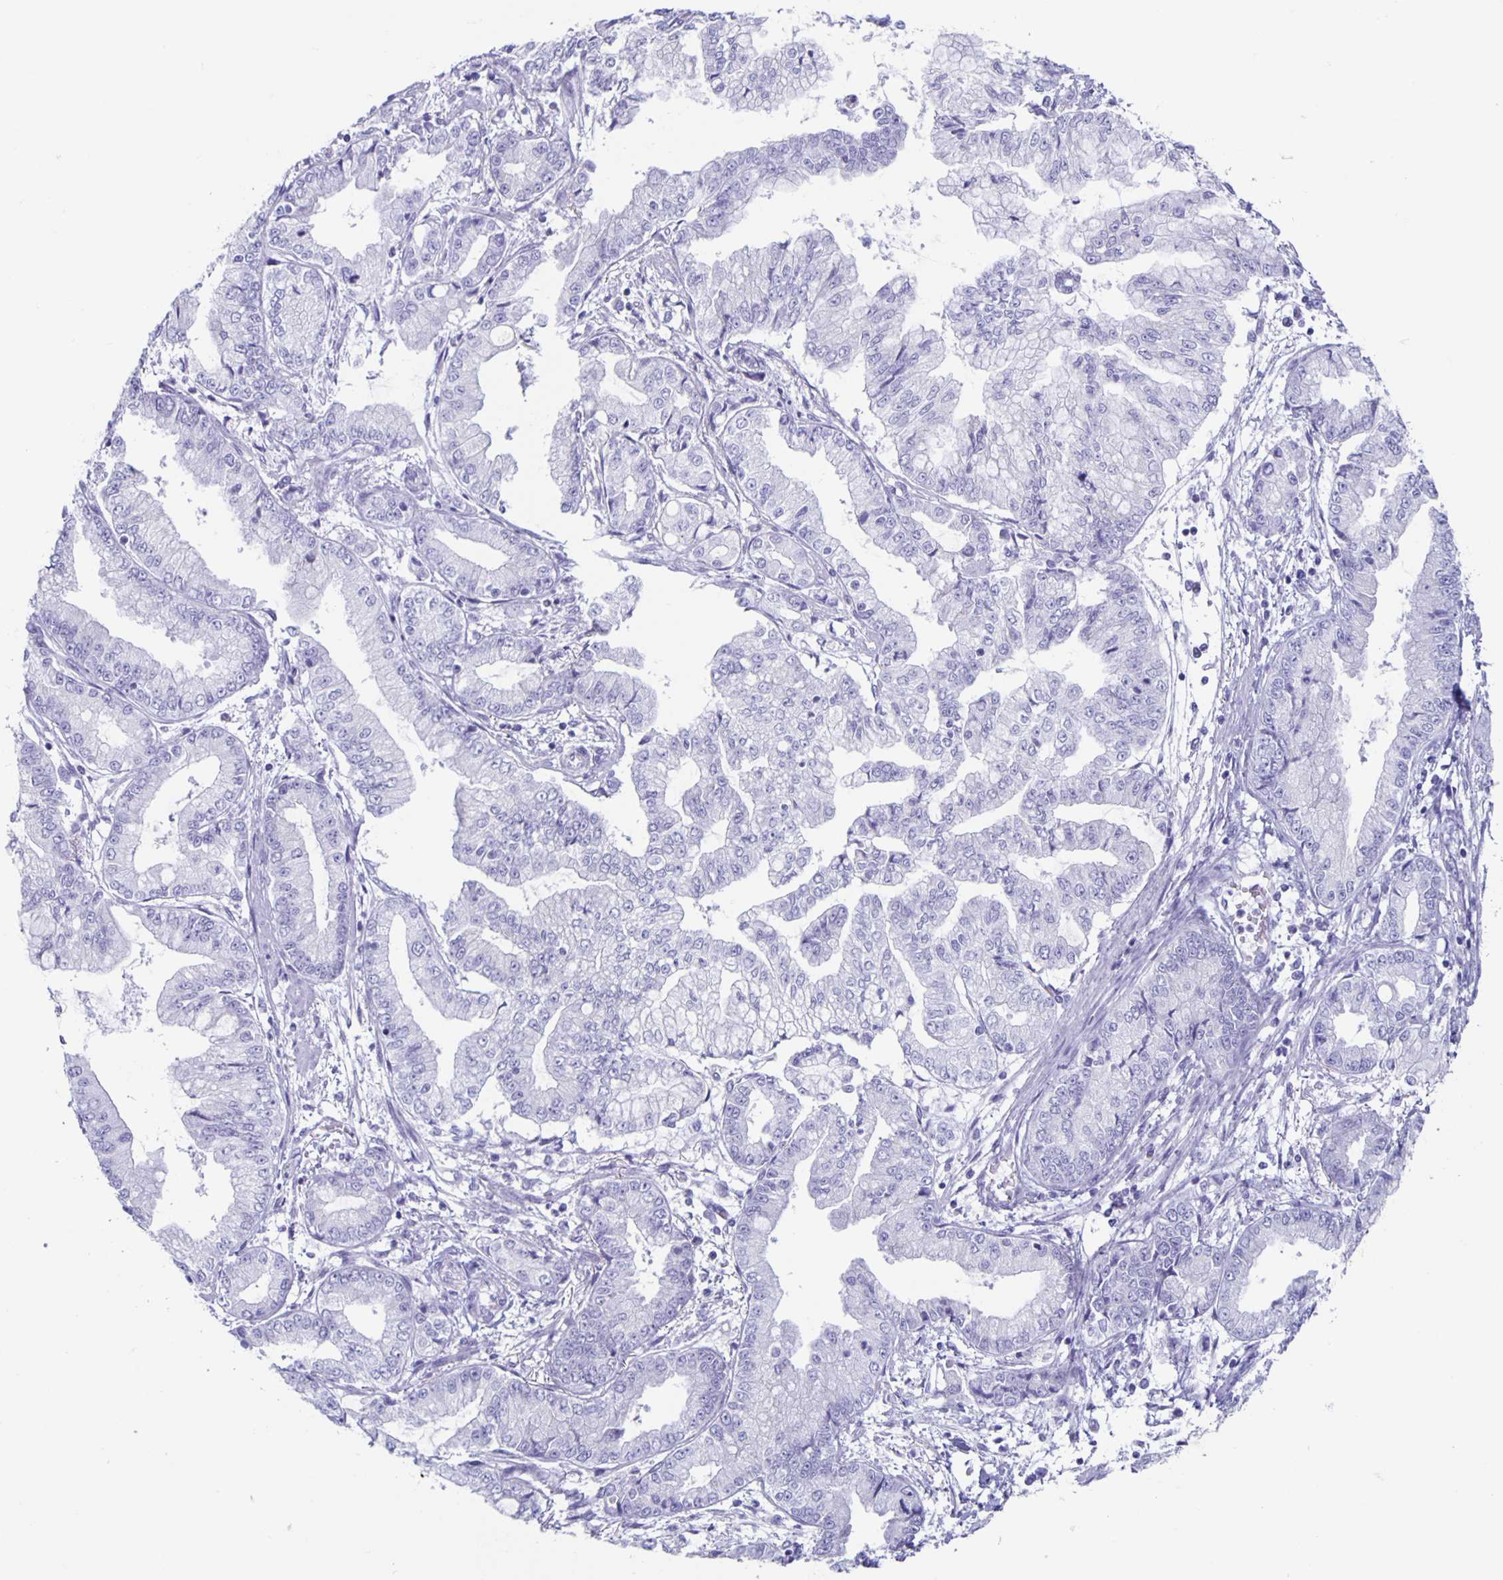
{"staining": {"intensity": "negative", "quantity": "none", "location": "none"}, "tissue": "stomach cancer", "cell_type": "Tumor cells", "image_type": "cancer", "snomed": [{"axis": "morphology", "description": "Adenocarcinoma, NOS"}, {"axis": "topography", "description": "Stomach, upper"}], "caption": "Tumor cells are negative for brown protein staining in stomach cancer (adenocarcinoma).", "gene": "CT45A5", "patient": {"sex": "female", "age": 74}}